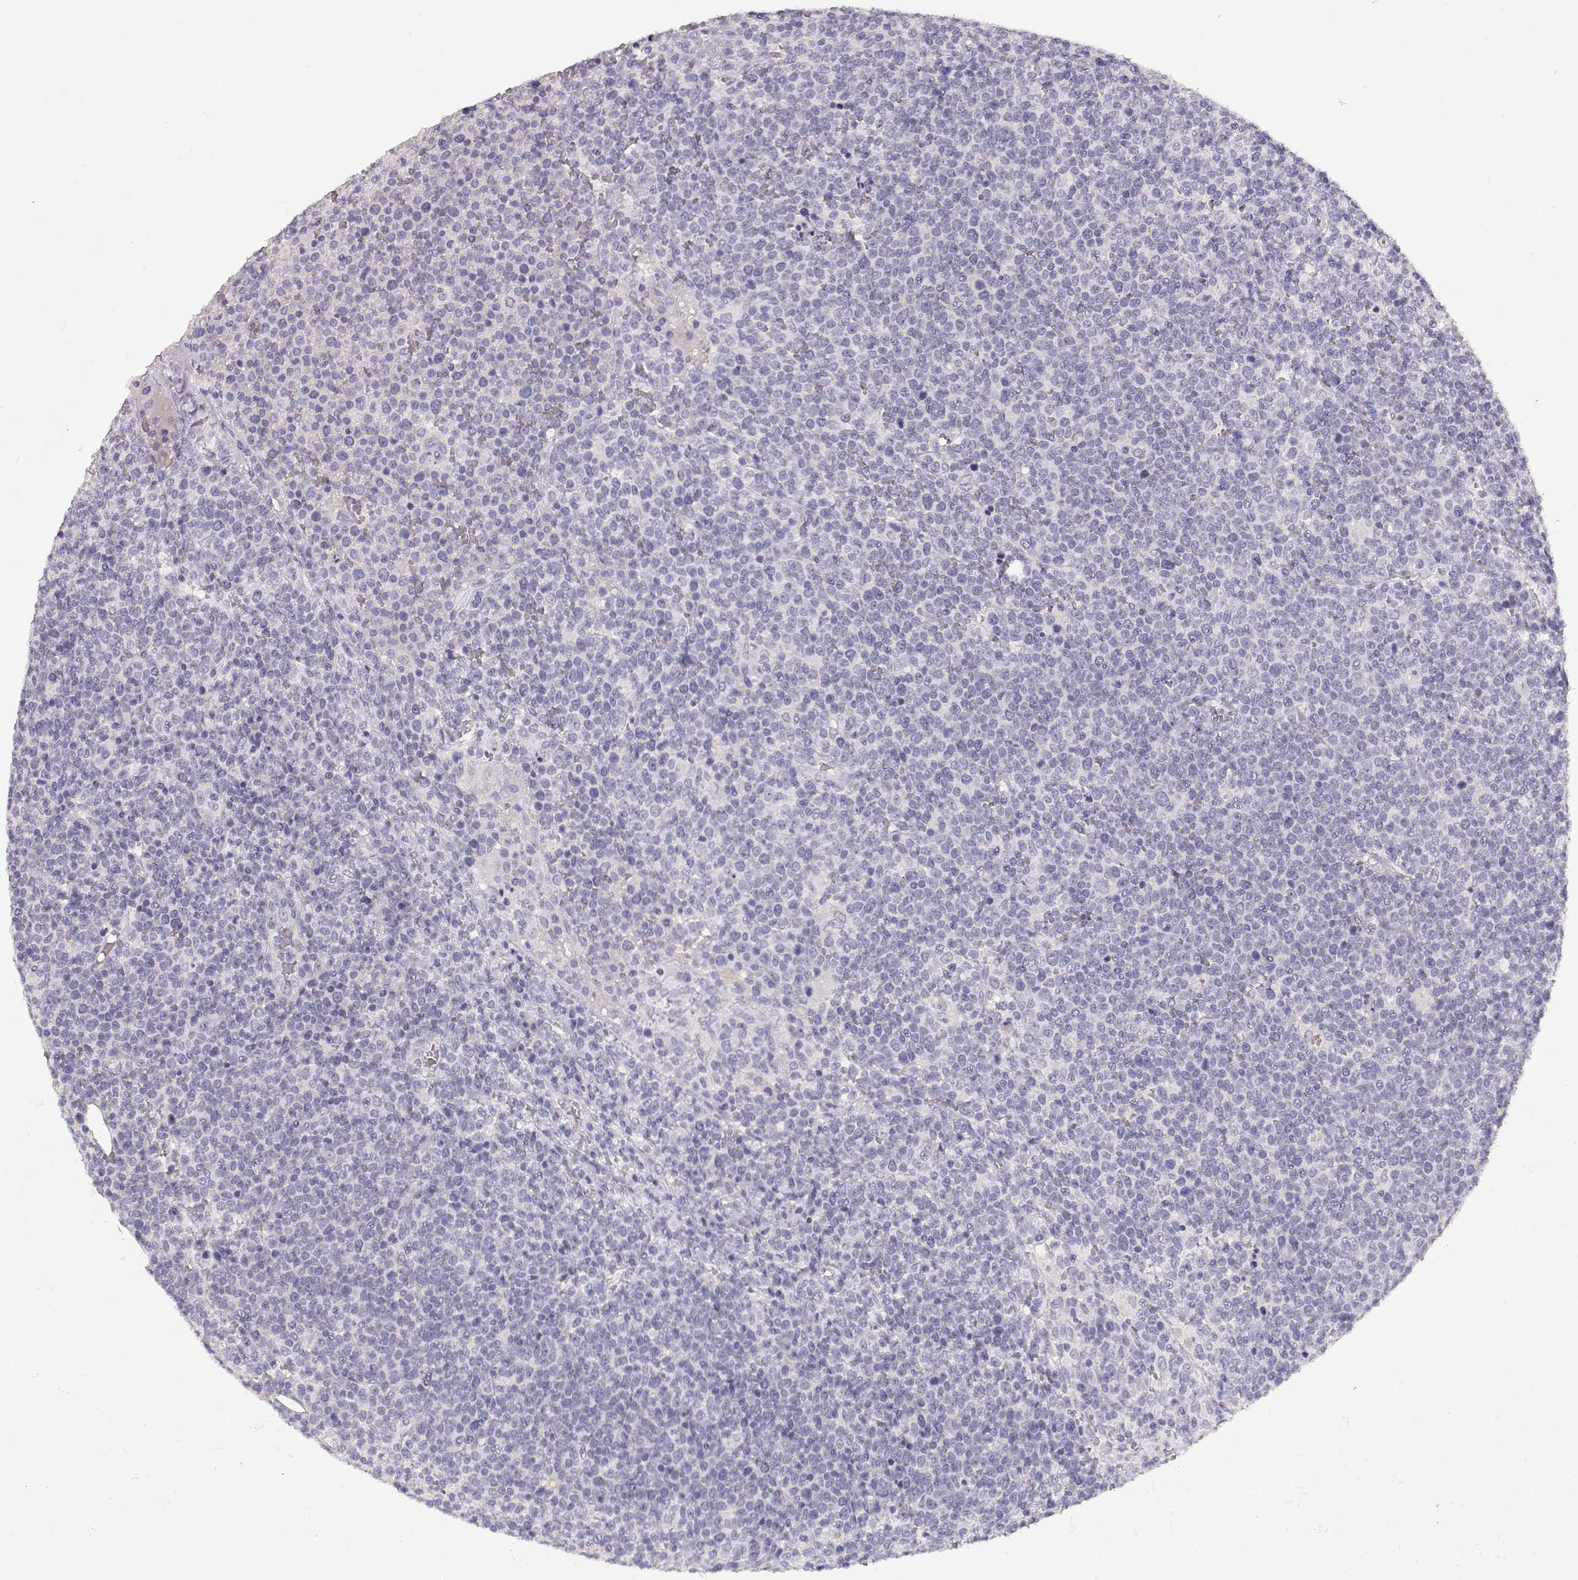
{"staining": {"intensity": "negative", "quantity": "none", "location": "none"}, "tissue": "lymphoma", "cell_type": "Tumor cells", "image_type": "cancer", "snomed": [{"axis": "morphology", "description": "Malignant lymphoma, non-Hodgkin's type, High grade"}, {"axis": "topography", "description": "Lymph node"}], "caption": "Immunohistochemistry (IHC) micrograph of neoplastic tissue: lymphoma stained with DAB displays no significant protein positivity in tumor cells.", "gene": "TPH2", "patient": {"sex": "male", "age": 61}}